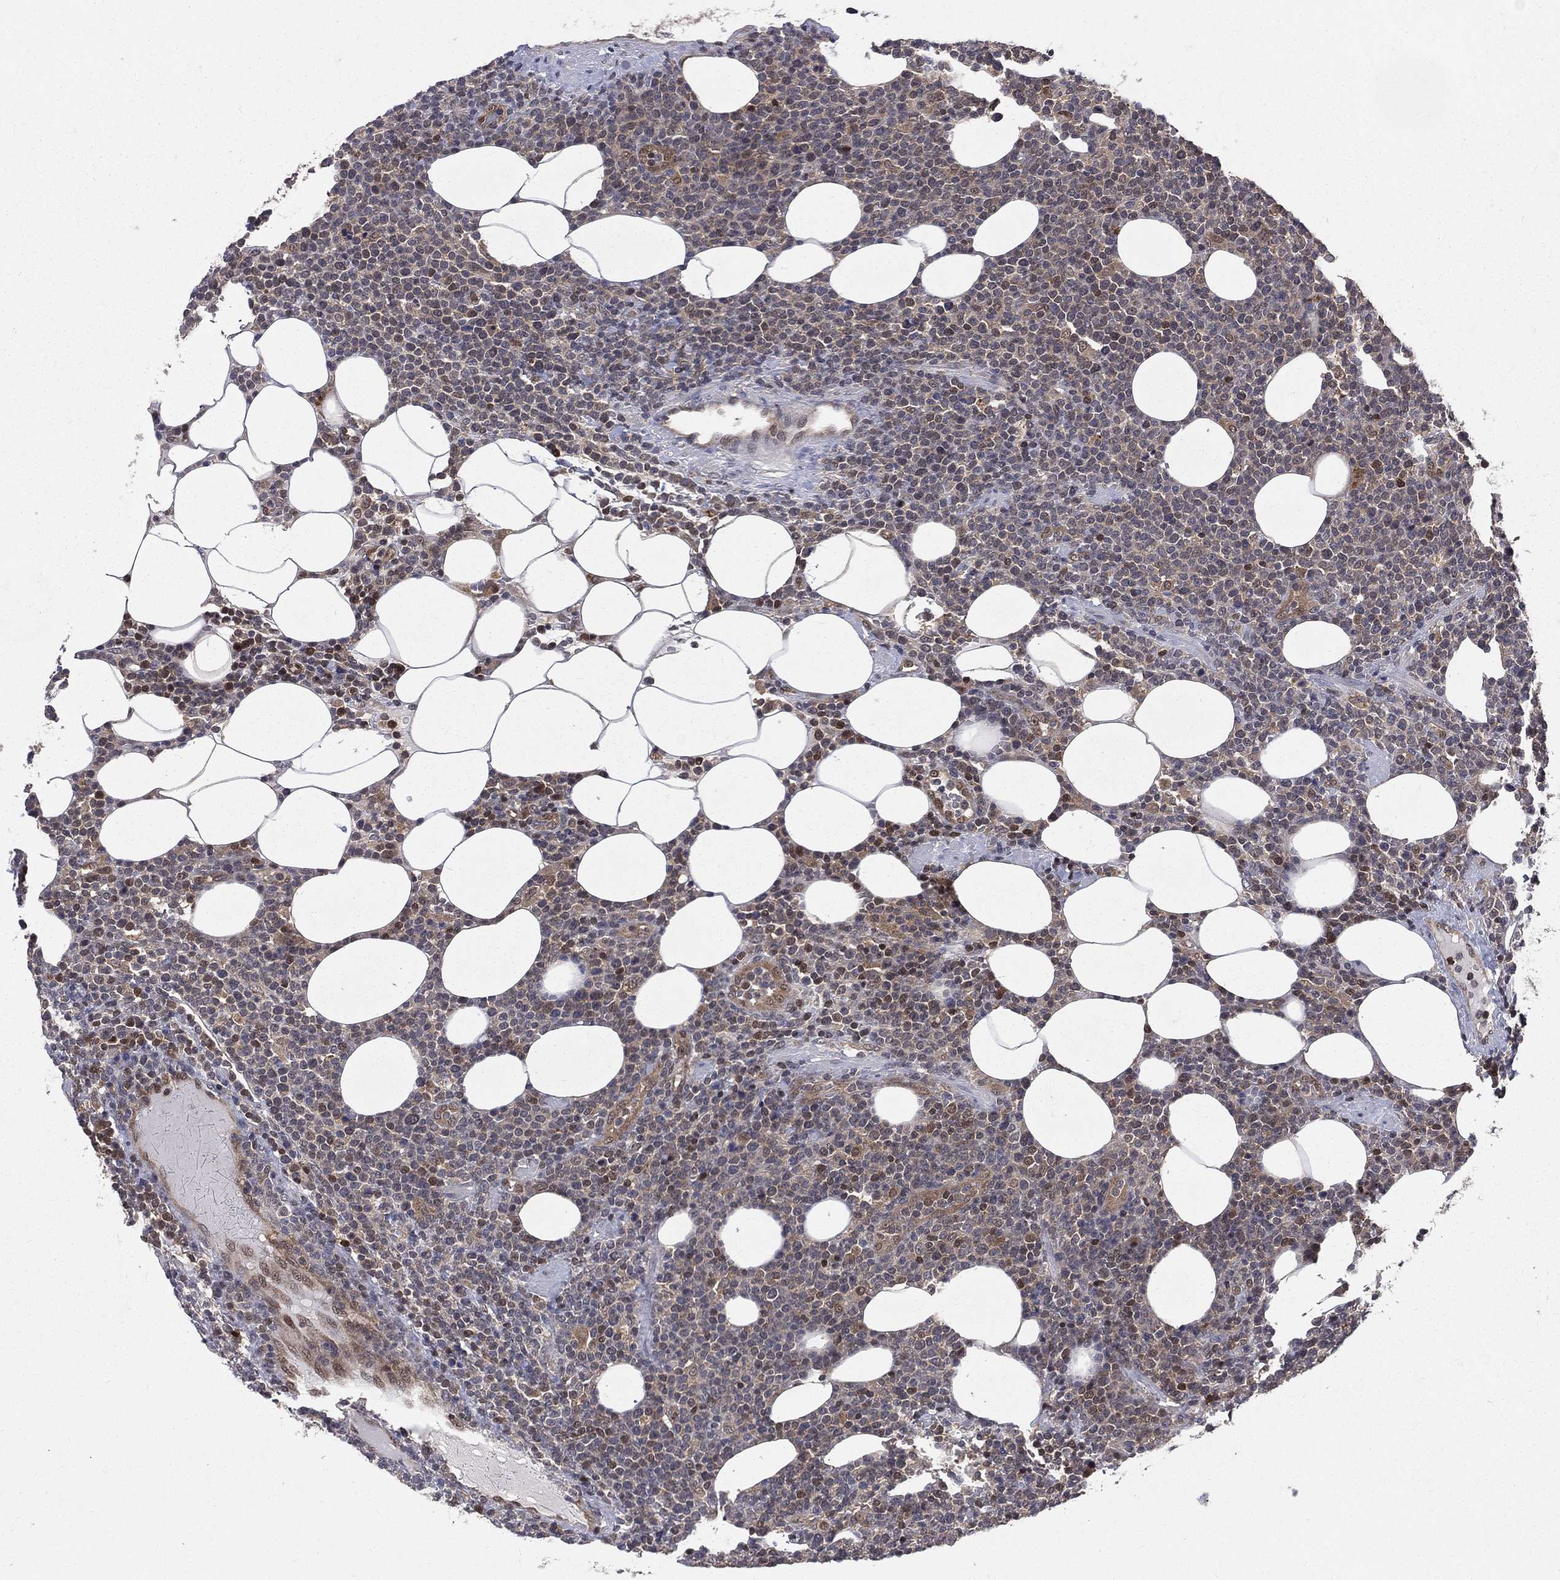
{"staining": {"intensity": "moderate", "quantity": "<25%", "location": "cytoplasmic/membranous,nuclear"}, "tissue": "lymphoma", "cell_type": "Tumor cells", "image_type": "cancer", "snomed": [{"axis": "morphology", "description": "Malignant lymphoma, non-Hodgkin's type, High grade"}, {"axis": "topography", "description": "Lymph node"}], "caption": "An image of human lymphoma stained for a protein reveals moderate cytoplasmic/membranous and nuclear brown staining in tumor cells. (Stains: DAB (3,3'-diaminobenzidine) in brown, nuclei in blue, Microscopy: brightfield microscopy at high magnification).", "gene": "GMPR2", "patient": {"sex": "male", "age": 61}}